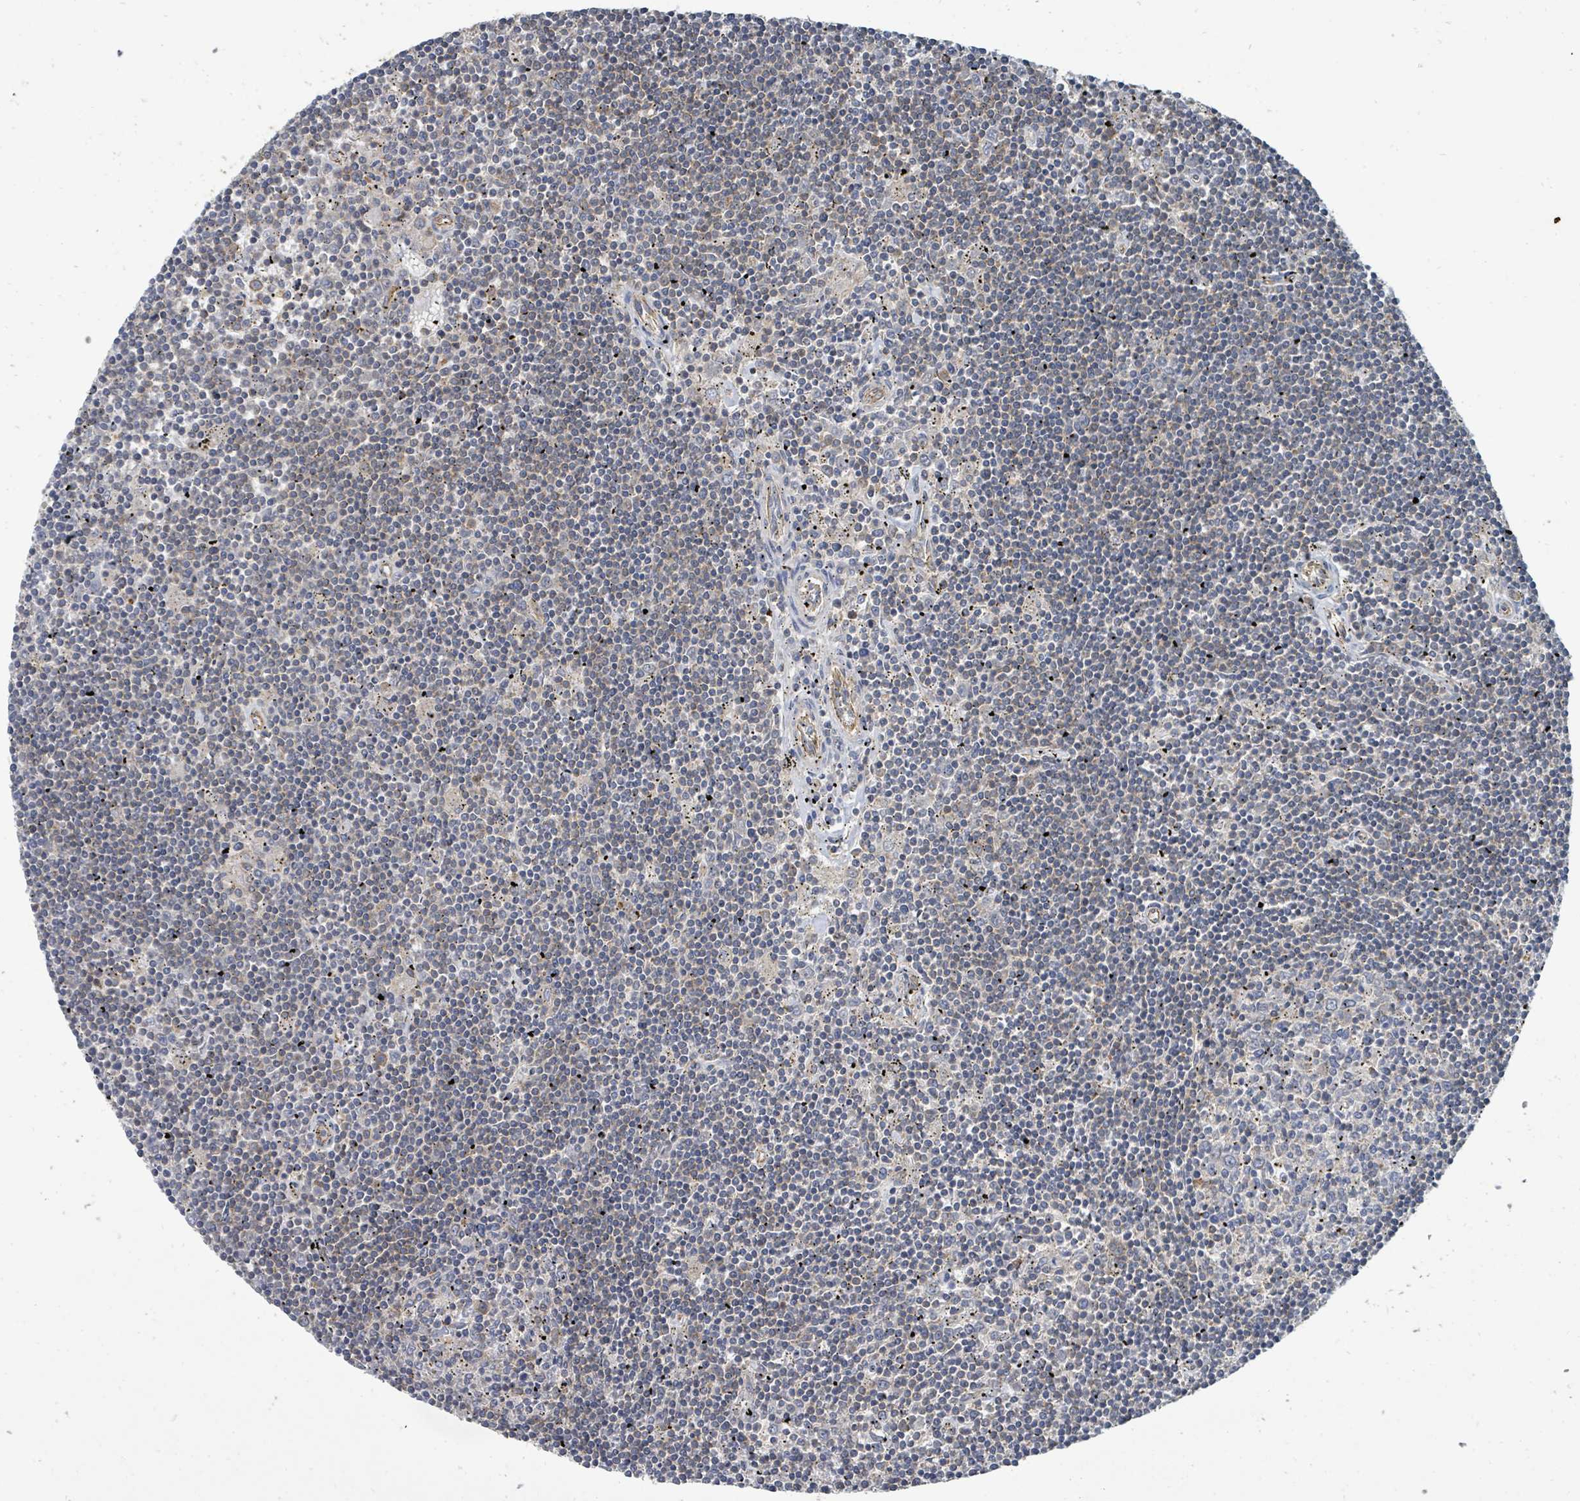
{"staining": {"intensity": "negative", "quantity": "none", "location": "none"}, "tissue": "lymphoma", "cell_type": "Tumor cells", "image_type": "cancer", "snomed": [{"axis": "morphology", "description": "Malignant lymphoma, non-Hodgkin's type, Low grade"}, {"axis": "topography", "description": "Spleen"}], "caption": "Histopathology image shows no protein staining in tumor cells of low-grade malignant lymphoma, non-Hodgkin's type tissue.", "gene": "BOLA2B", "patient": {"sex": "male", "age": 76}}